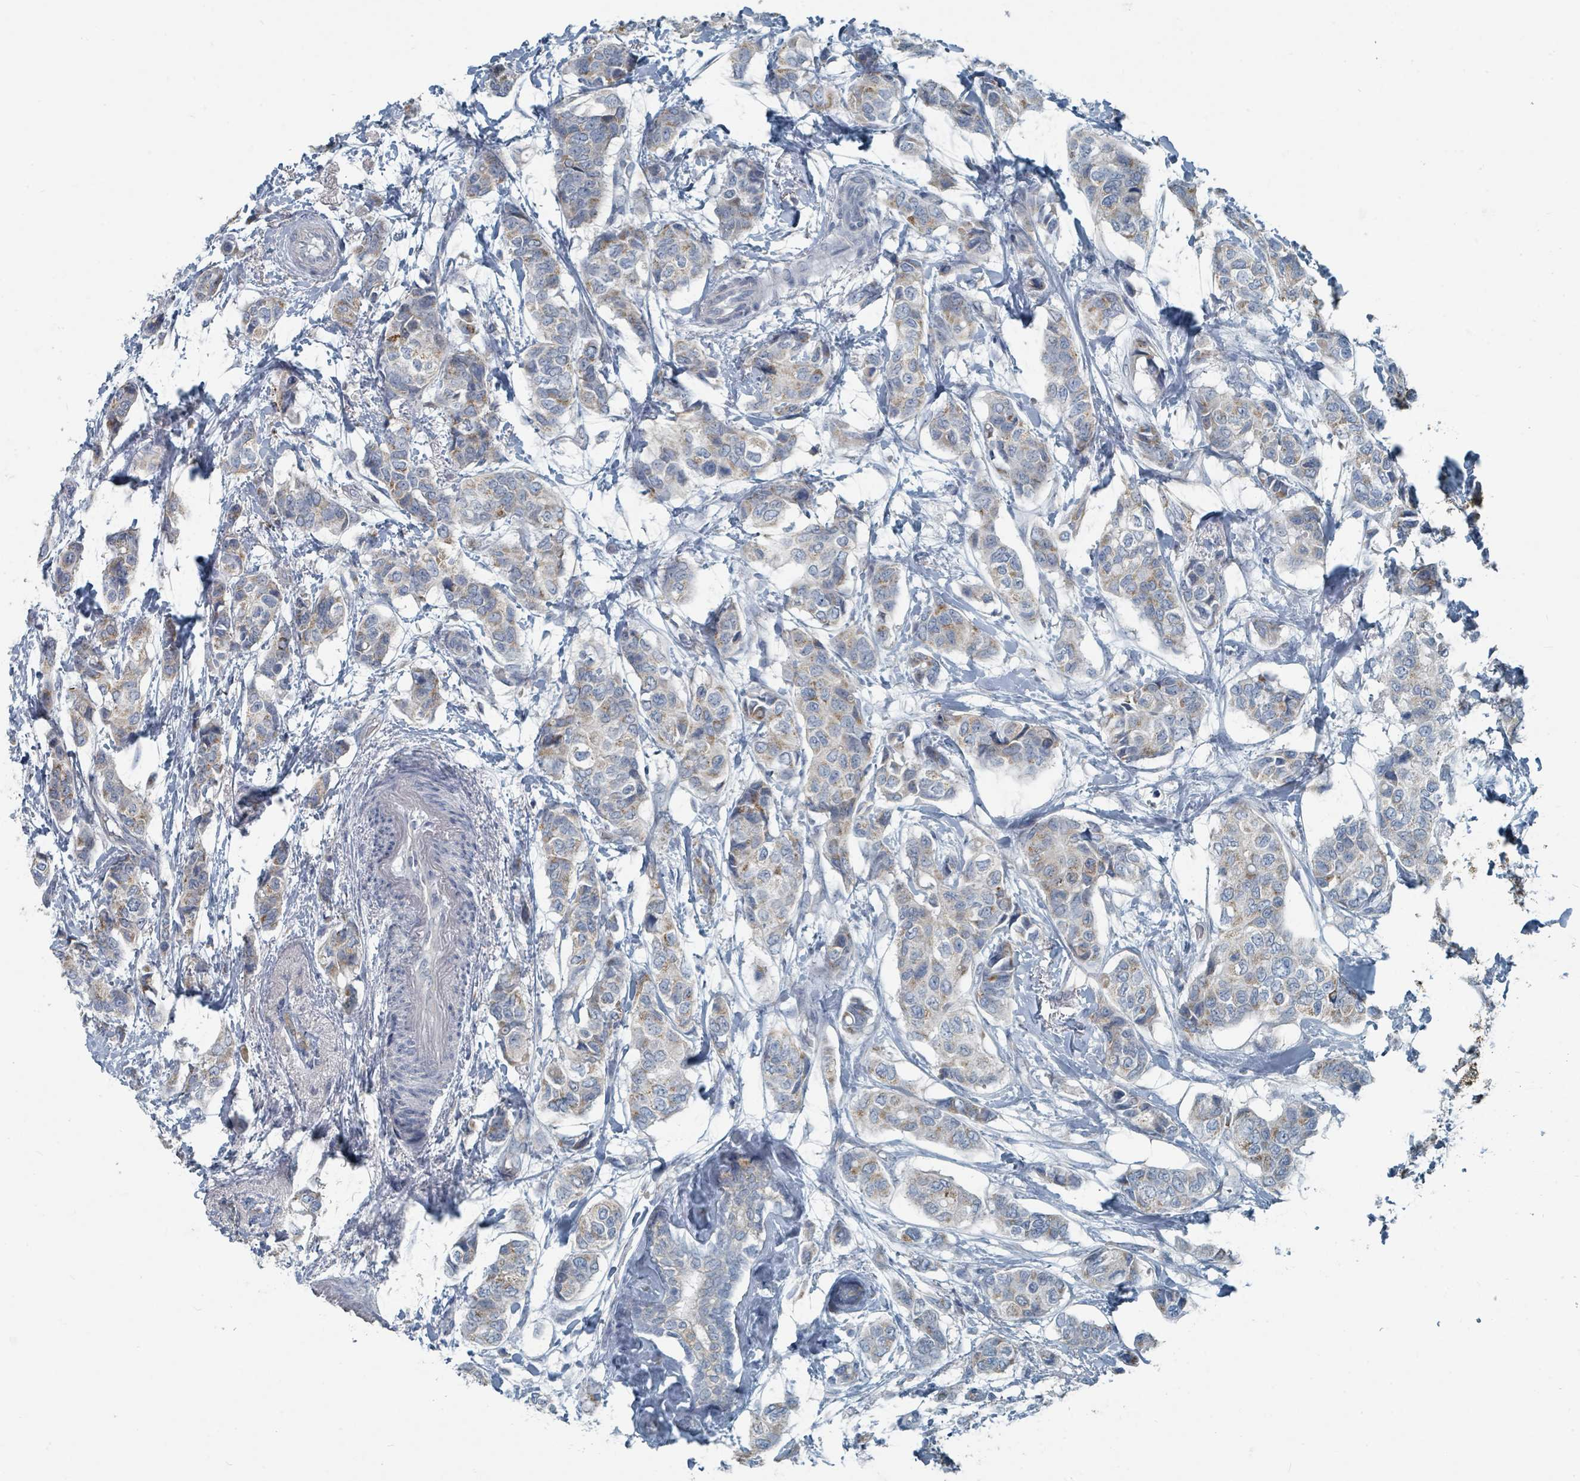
{"staining": {"intensity": "weak", "quantity": "25%-75%", "location": "cytoplasmic/membranous"}, "tissue": "breast cancer", "cell_type": "Tumor cells", "image_type": "cancer", "snomed": [{"axis": "morphology", "description": "Lobular carcinoma"}, {"axis": "topography", "description": "Breast"}], "caption": "Immunohistochemical staining of human breast cancer reveals low levels of weak cytoplasmic/membranous positivity in about 25%-75% of tumor cells.", "gene": "RASA4", "patient": {"sex": "female", "age": 51}}